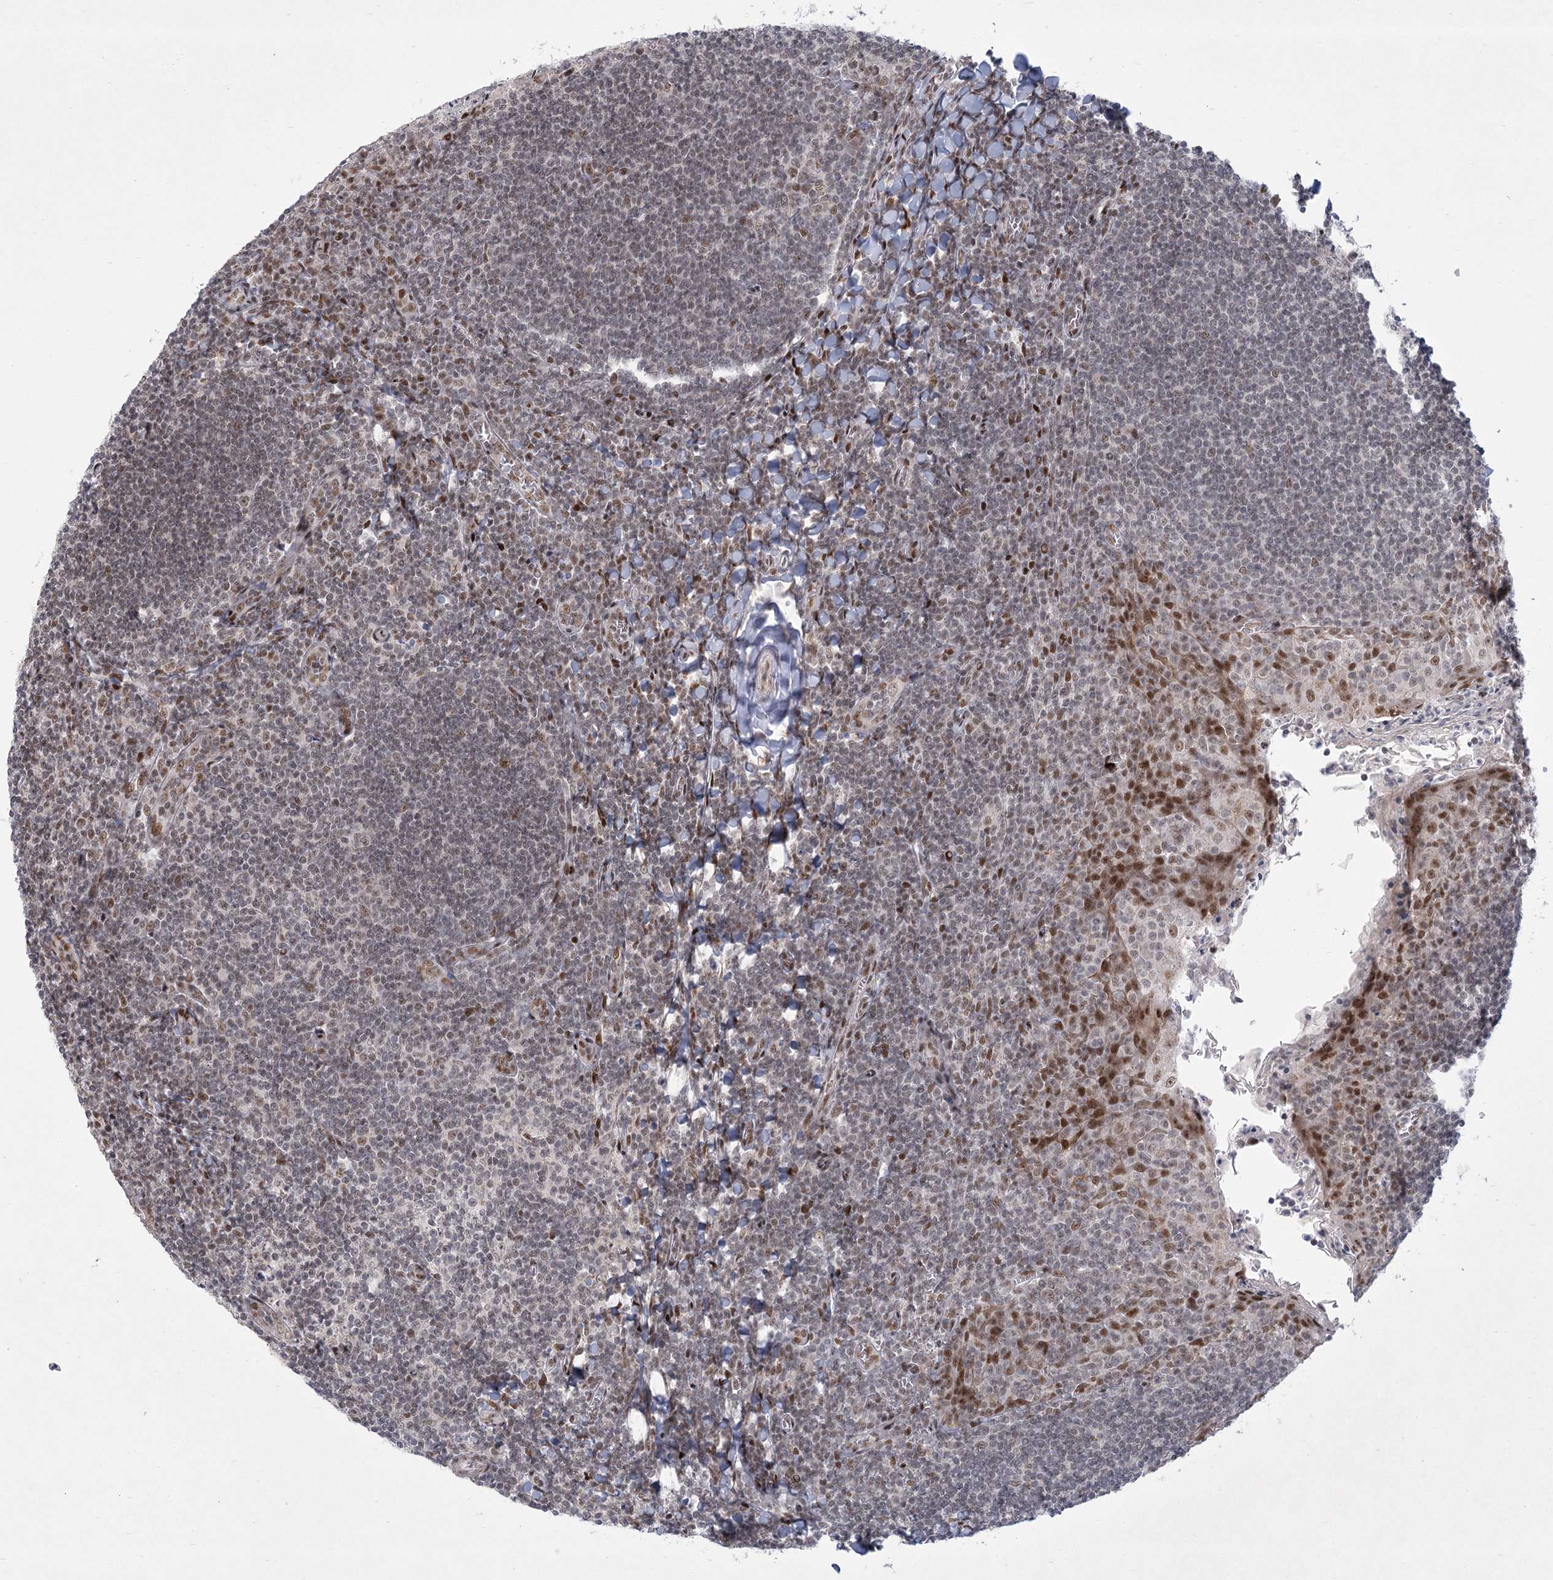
{"staining": {"intensity": "negative", "quantity": "none", "location": "none"}, "tissue": "tonsil", "cell_type": "Germinal center cells", "image_type": "normal", "snomed": [{"axis": "morphology", "description": "Normal tissue, NOS"}, {"axis": "topography", "description": "Tonsil"}], "caption": "There is no significant positivity in germinal center cells of tonsil. The staining is performed using DAB (3,3'-diaminobenzidine) brown chromogen with nuclei counter-stained in using hematoxylin.", "gene": "CIB4", "patient": {"sex": "male", "age": 27}}